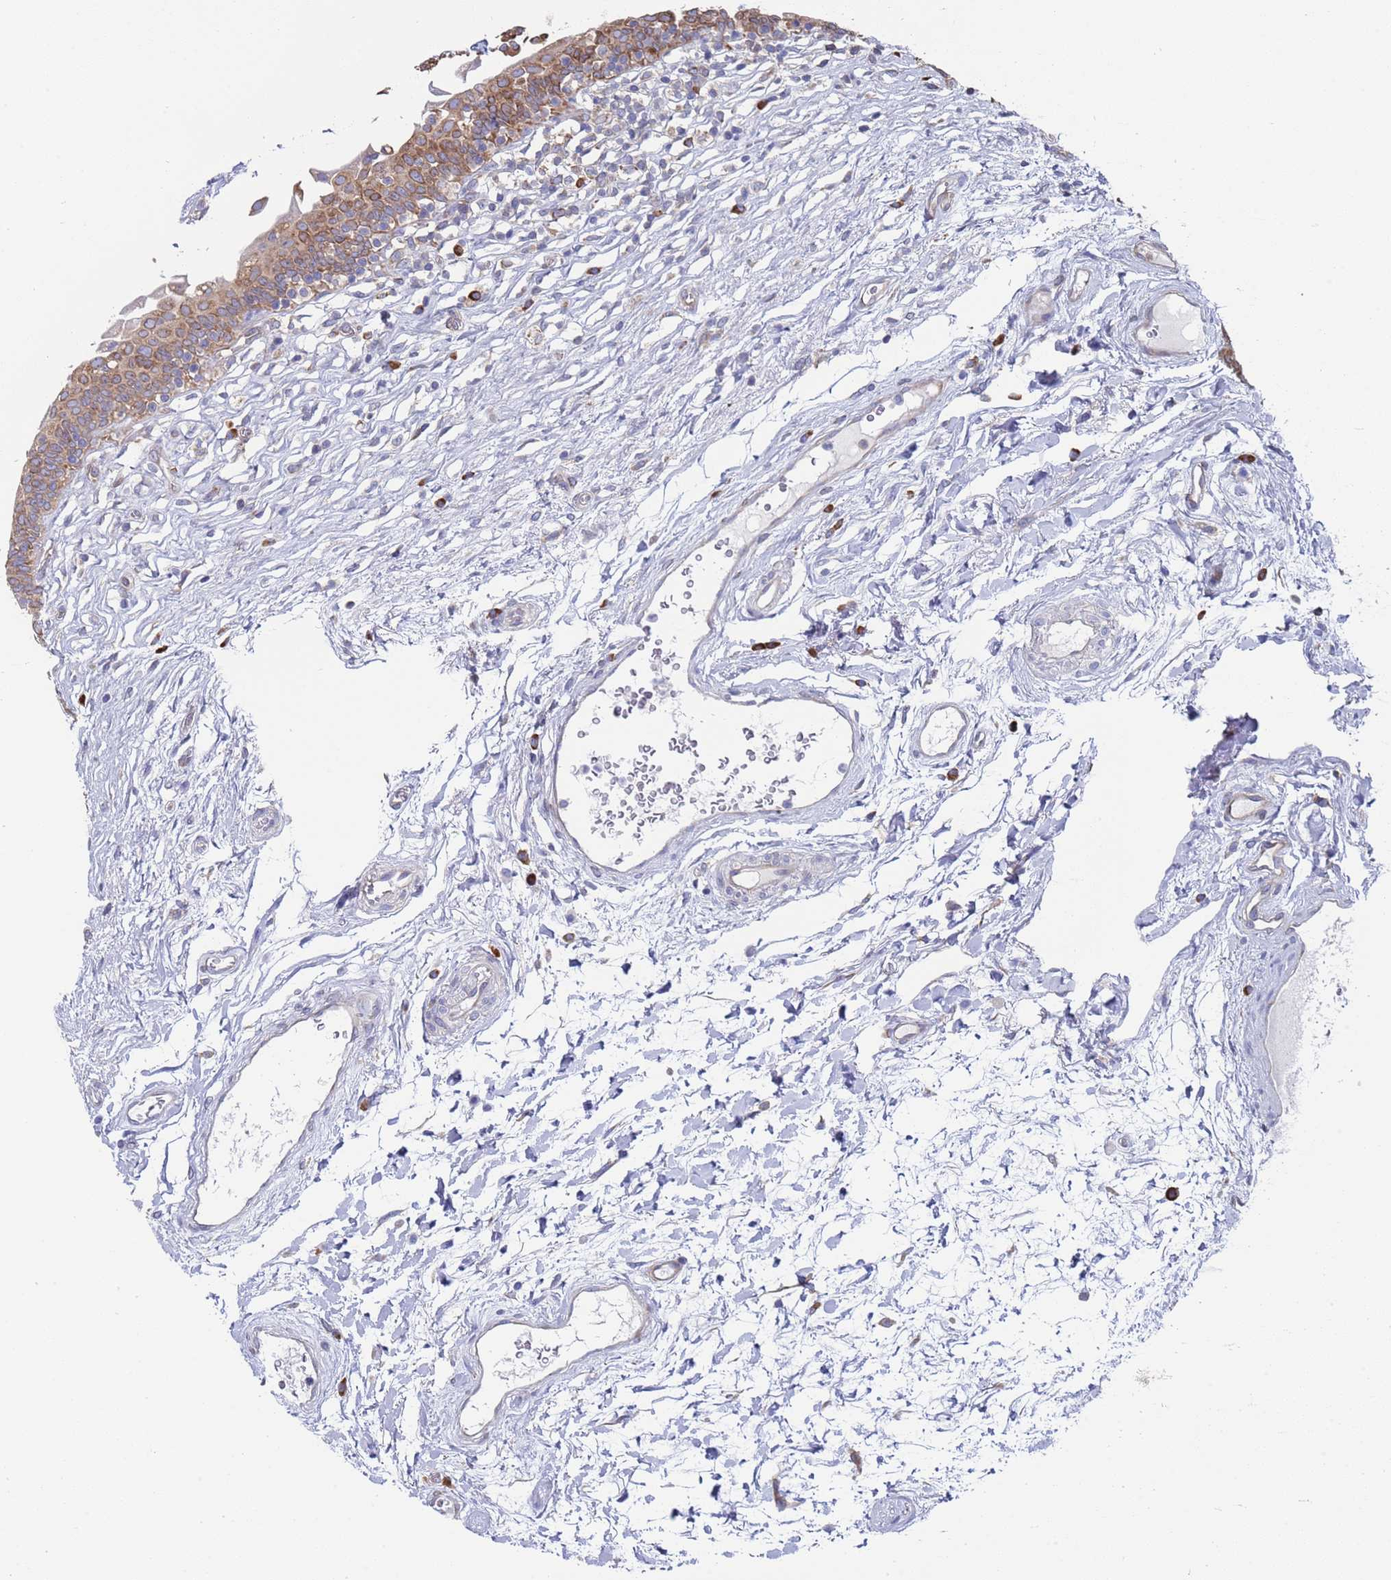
{"staining": {"intensity": "moderate", "quantity": "25%-75%", "location": "cytoplasmic/membranous"}, "tissue": "urinary bladder", "cell_type": "Urothelial cells", "image_type": "normal", "snomed": [{"axis": "morphology", "description": "Normal tissue, NOS"}, {"axis": "topography", "description": "Urinary bladder"}], "caption": "Protein expression analysis of unremarkable human urinary bladder reveals moderate cytoplasmic/membranous staining in approximately 25%-75% of urothelial cells.", "gene": "ENSG00000286098", "patient": {"sex": "male", "age": 83}}